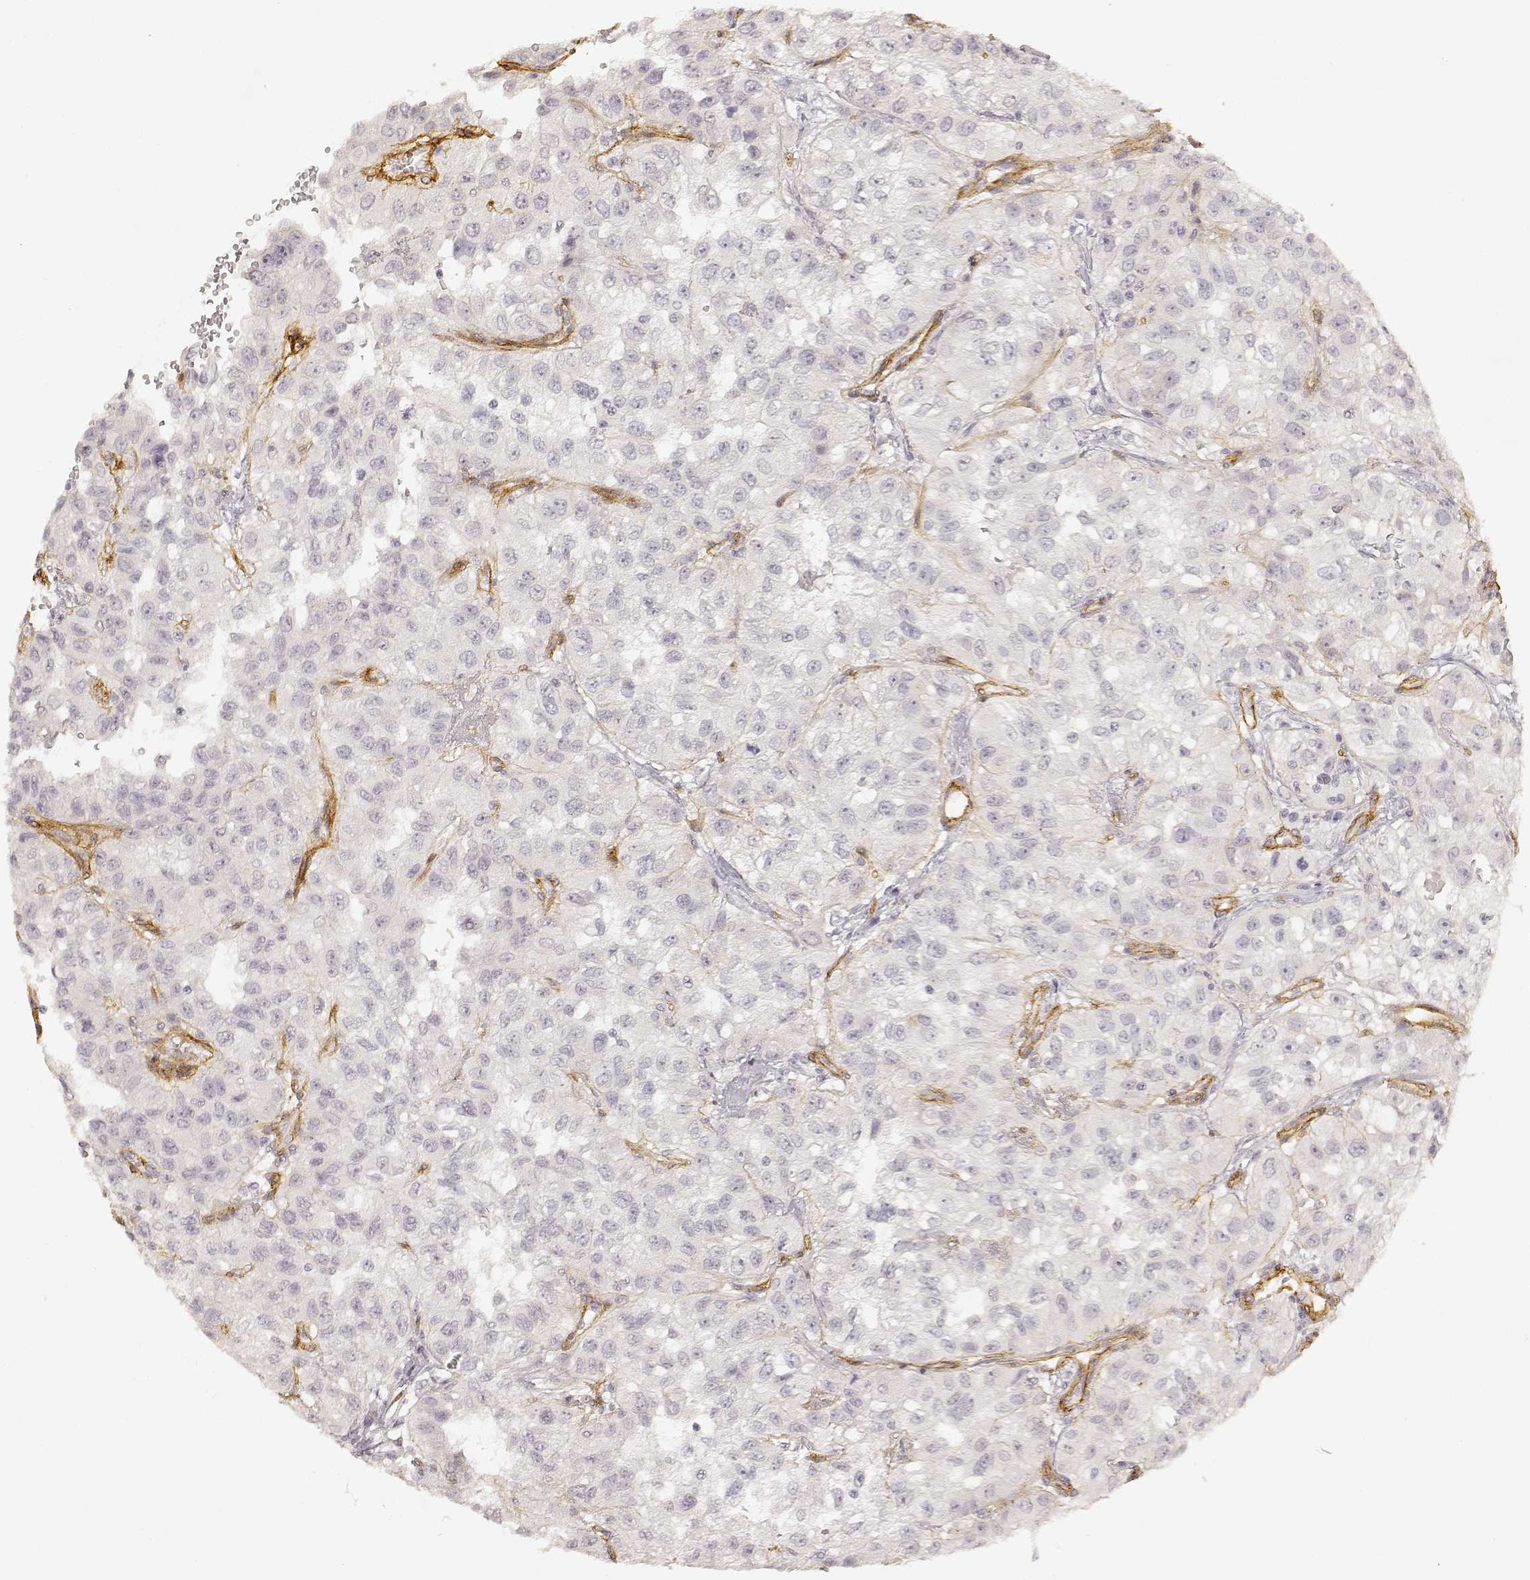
{"staining": {"intensity": "negative", "quantity": "none", "location": "none"}, "tissue": "renal cancer", "cell_type": "Tumor cells", "image_type": "cancer", "snomed": [{"axis": "morphology", "description": "Adenocarcinoma, NOS"}, {"axis": "topography", "description": "Kidney"}], "caption": "Tumor cells show no significant staining in renal adenocarcinoma.", "gene": "LAMA4", "patient": {"sex": "male", "age": 64}}